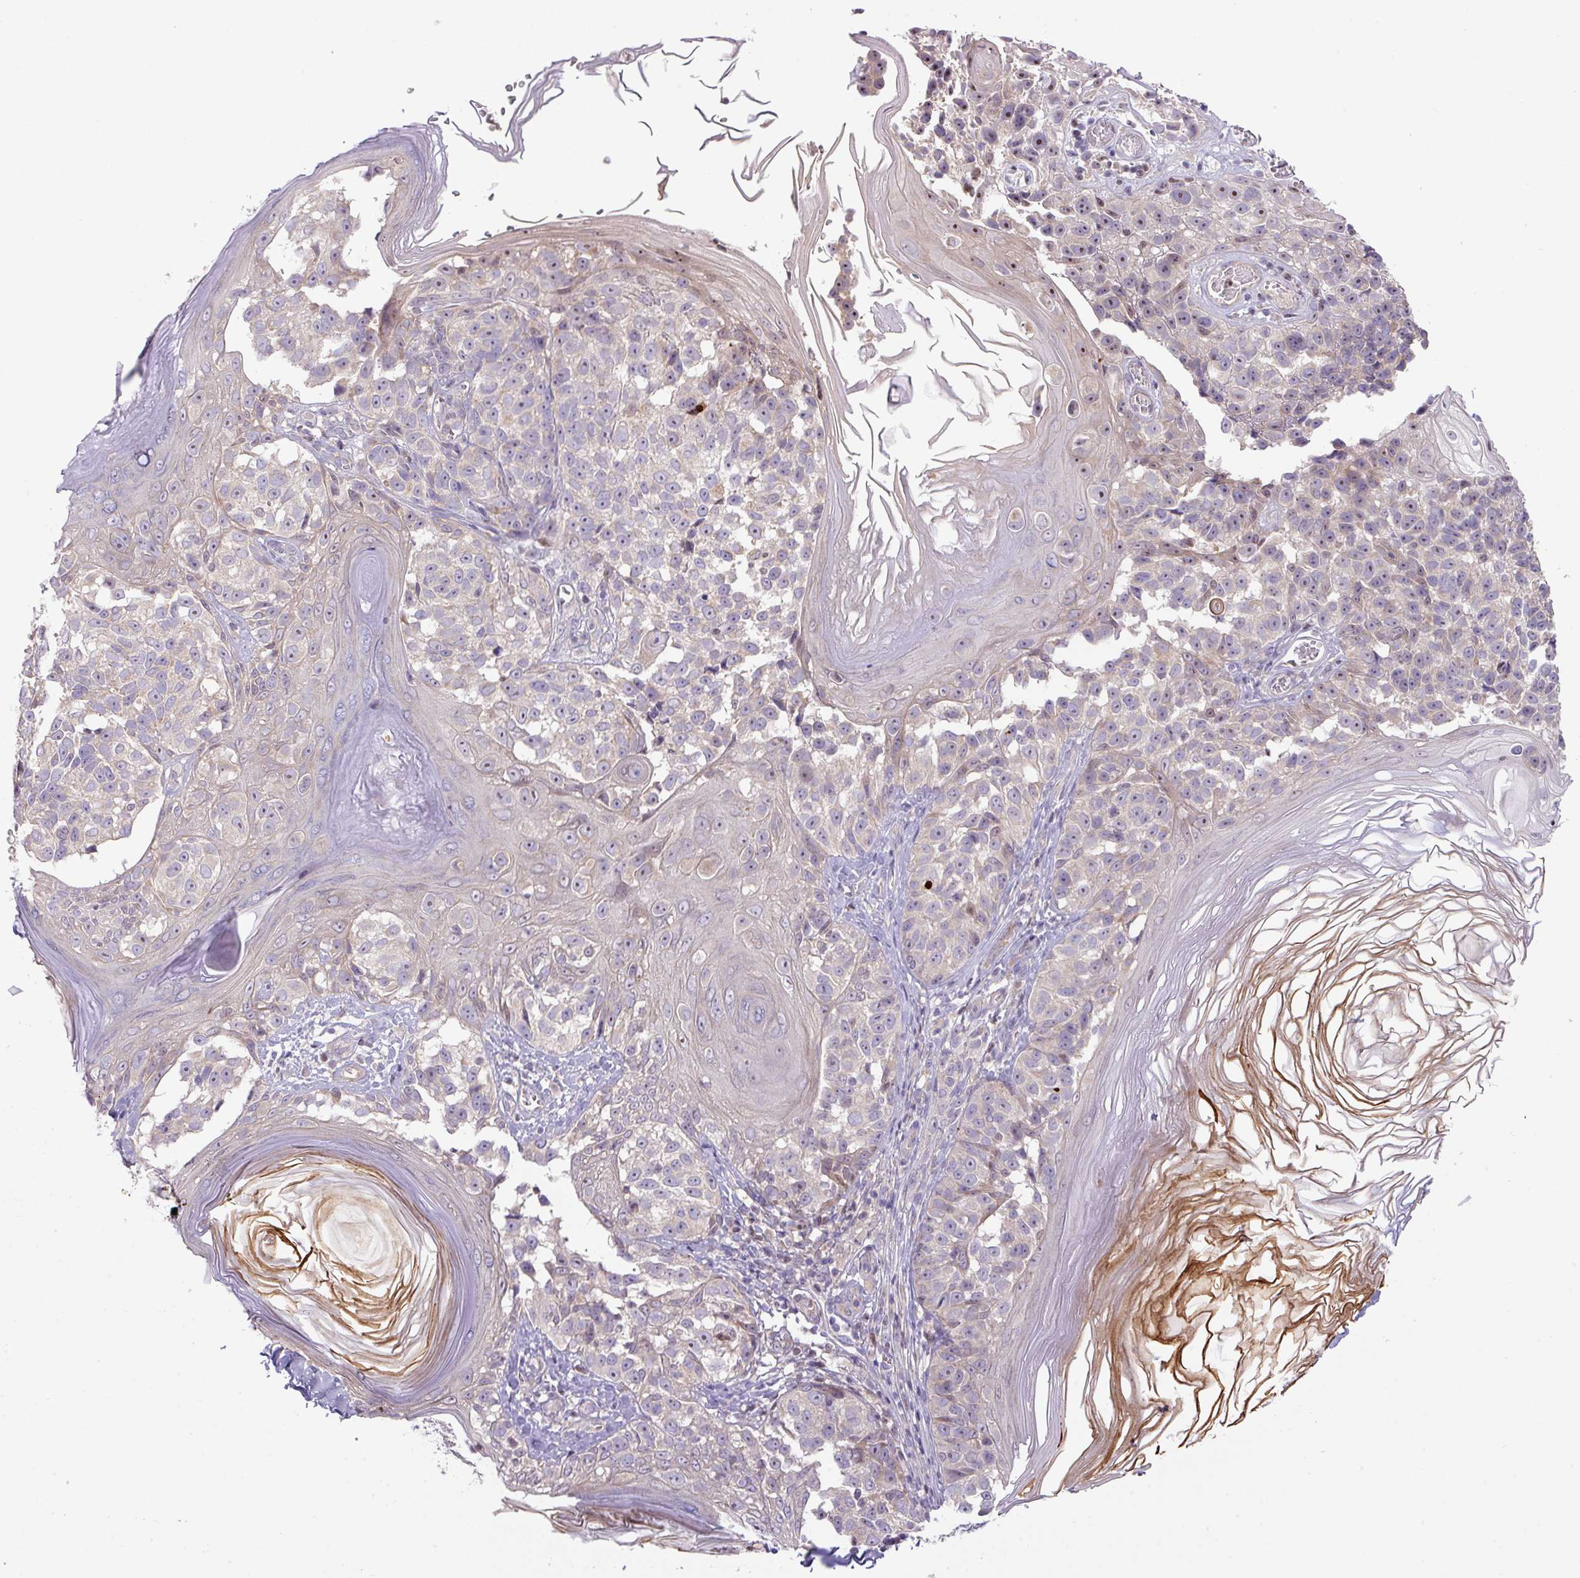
{"staining": {"intensity": "negative", "quantity": "none", "location": "none"}, "tissue": "melanoma", "cell_type": "Tumor cells", "image_type": "cancer", "snomed": [{"axis": "morphology", "description": "Malignant melanoma, NOS"}, {"axis": "topography", "description": "Skin"}], "caption": "Tumor cells show no significant protein positivity in malignant melanoma.", "gene": "ZNF394", "patient": {"sex": "male", "age": 73}}